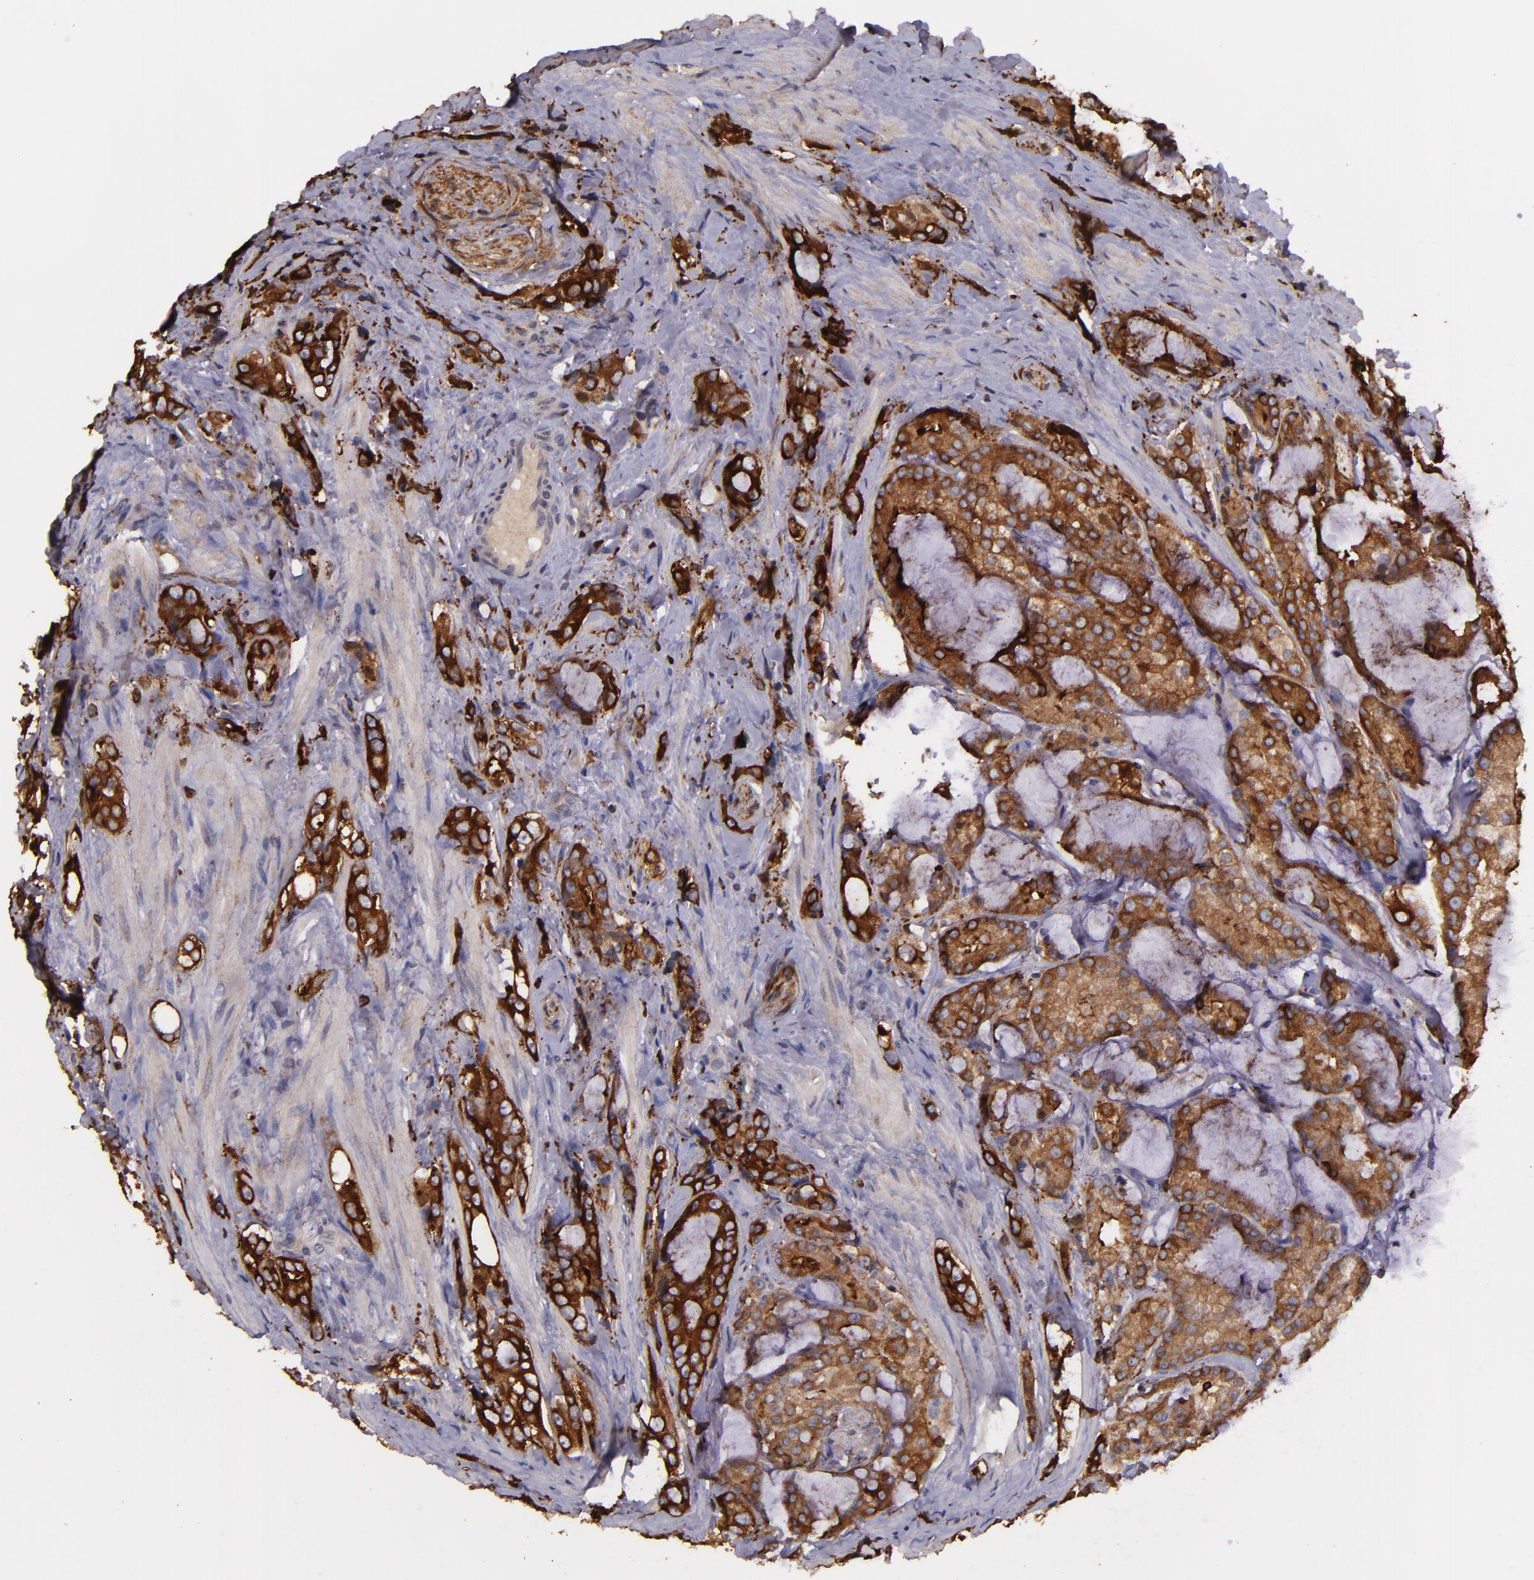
{"staining": {"intensity": "strong", "quantity": ">75%", "location": "cytoplasmic/membranous"}, "tissue": "prostate cancer", "cell_type": "Tumor cells", "image_type": "cancer", "snomed": [{"axis": "morphology", "description": "Adenocarcinoma, Medium grade"}, {"axis": "topography", "description": "Prostate"}], "caption": "IHC of prostate cancer (adenocarcinoma (medium-grade)) demonstrates high levels of strong cytoplasmic/membranous expression in approximately >75% of tumor cells. The staining was performed using DAB (3,3'-diaminobenzidine) to visualize the protein expression in brown, while the nuclei were stained in blue with hematoxylin (Magnification: 20x).", "gene": "SLC9A3R1", "patient": {"sex": "male", "age": 70}}